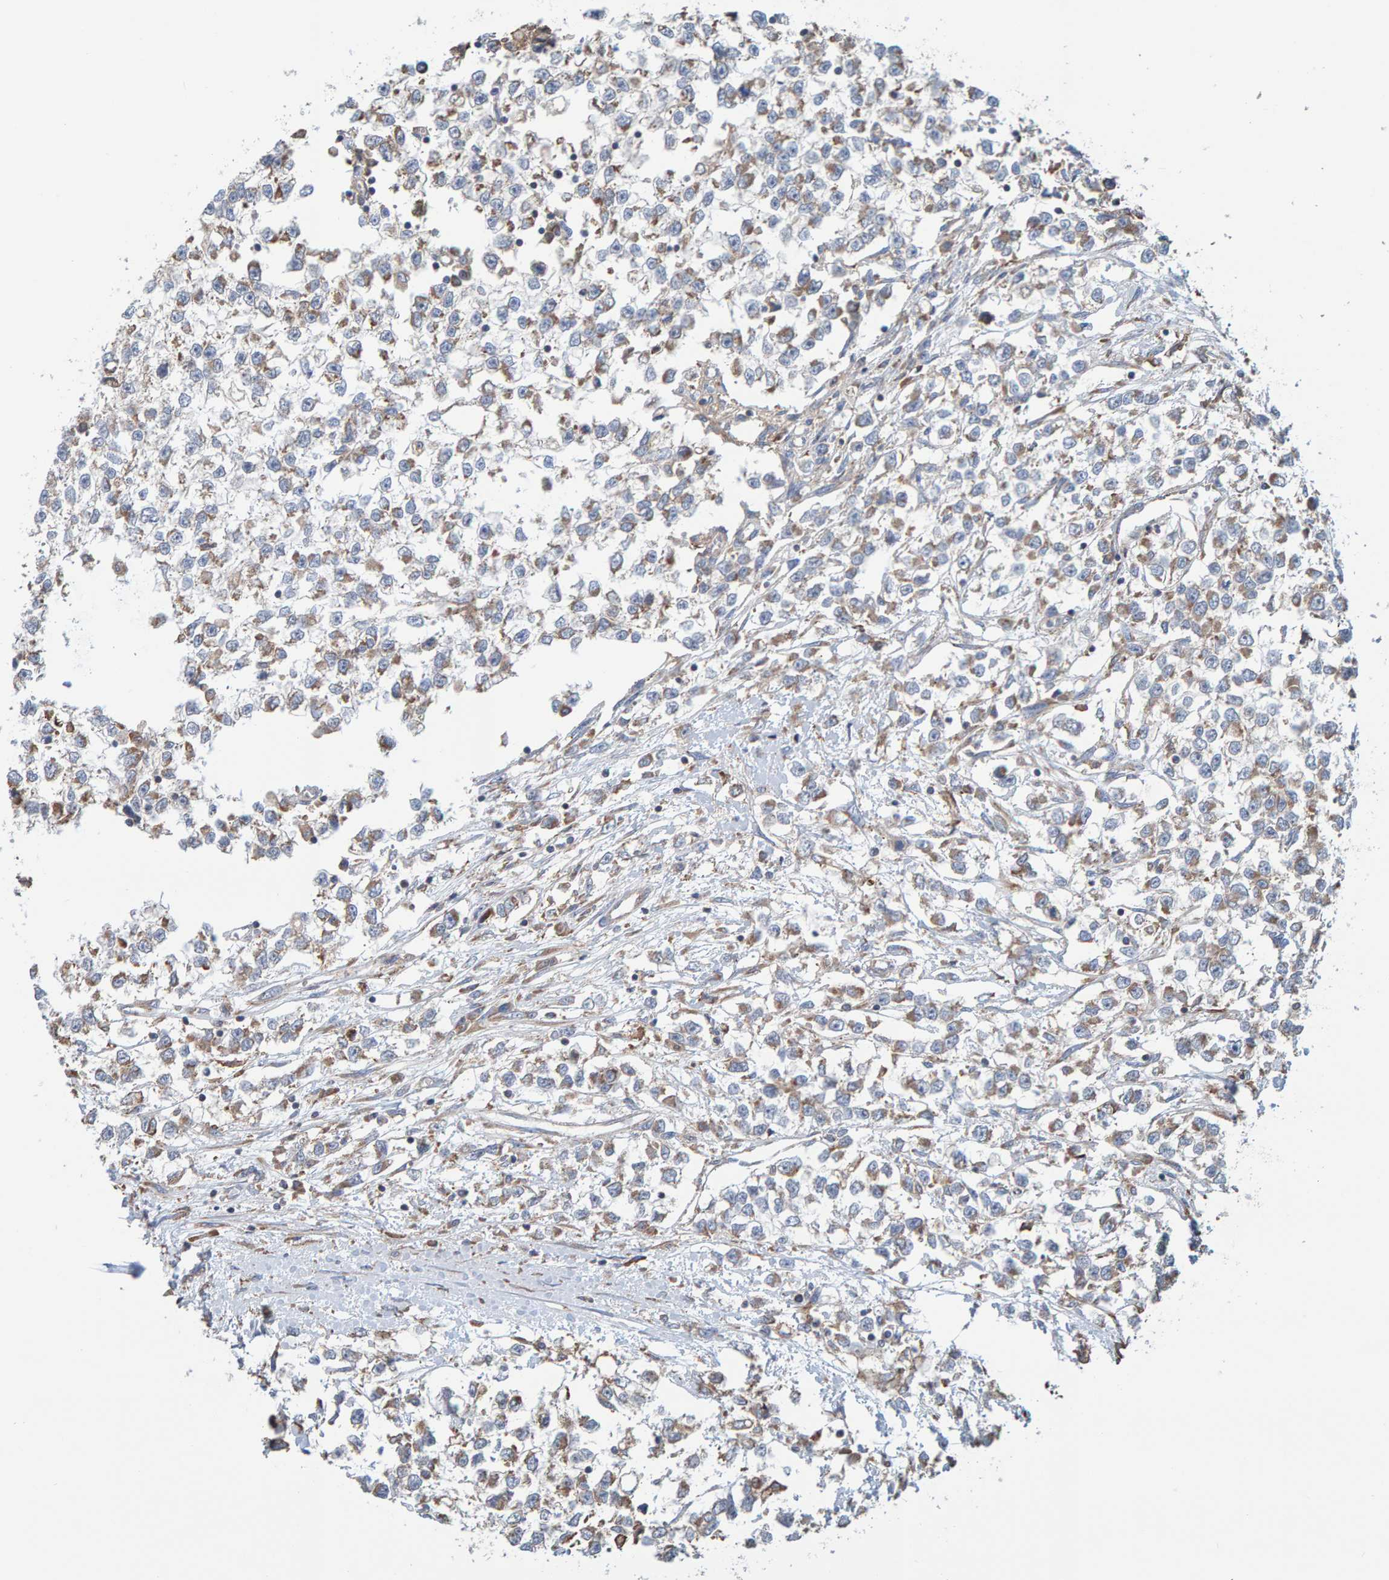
{"staining": {"intensity": "moderate", "quantity": ">75%", "location": "cytoplasmic/membranous"}, "tissue": "testis cancer", "cell_type": "Tumor cells", "image_type": "cancer", "snomed": [{"axis": "morphology", "description": "Seminoma, NOS"}, {"axis": "morphology", "description": "Carcinoma, Embryonal, NOS"}, {"axis": "topography", "description": "Testis"}], "caption": "A micrograph showing moderate cytoplasmic/membranous expression in about >75% of tumor cells in testis cancer, as visualized by brown immunohistochemical staining.", "gene": "MRPL45", "patient": {"sex": "male", "age": 51}}